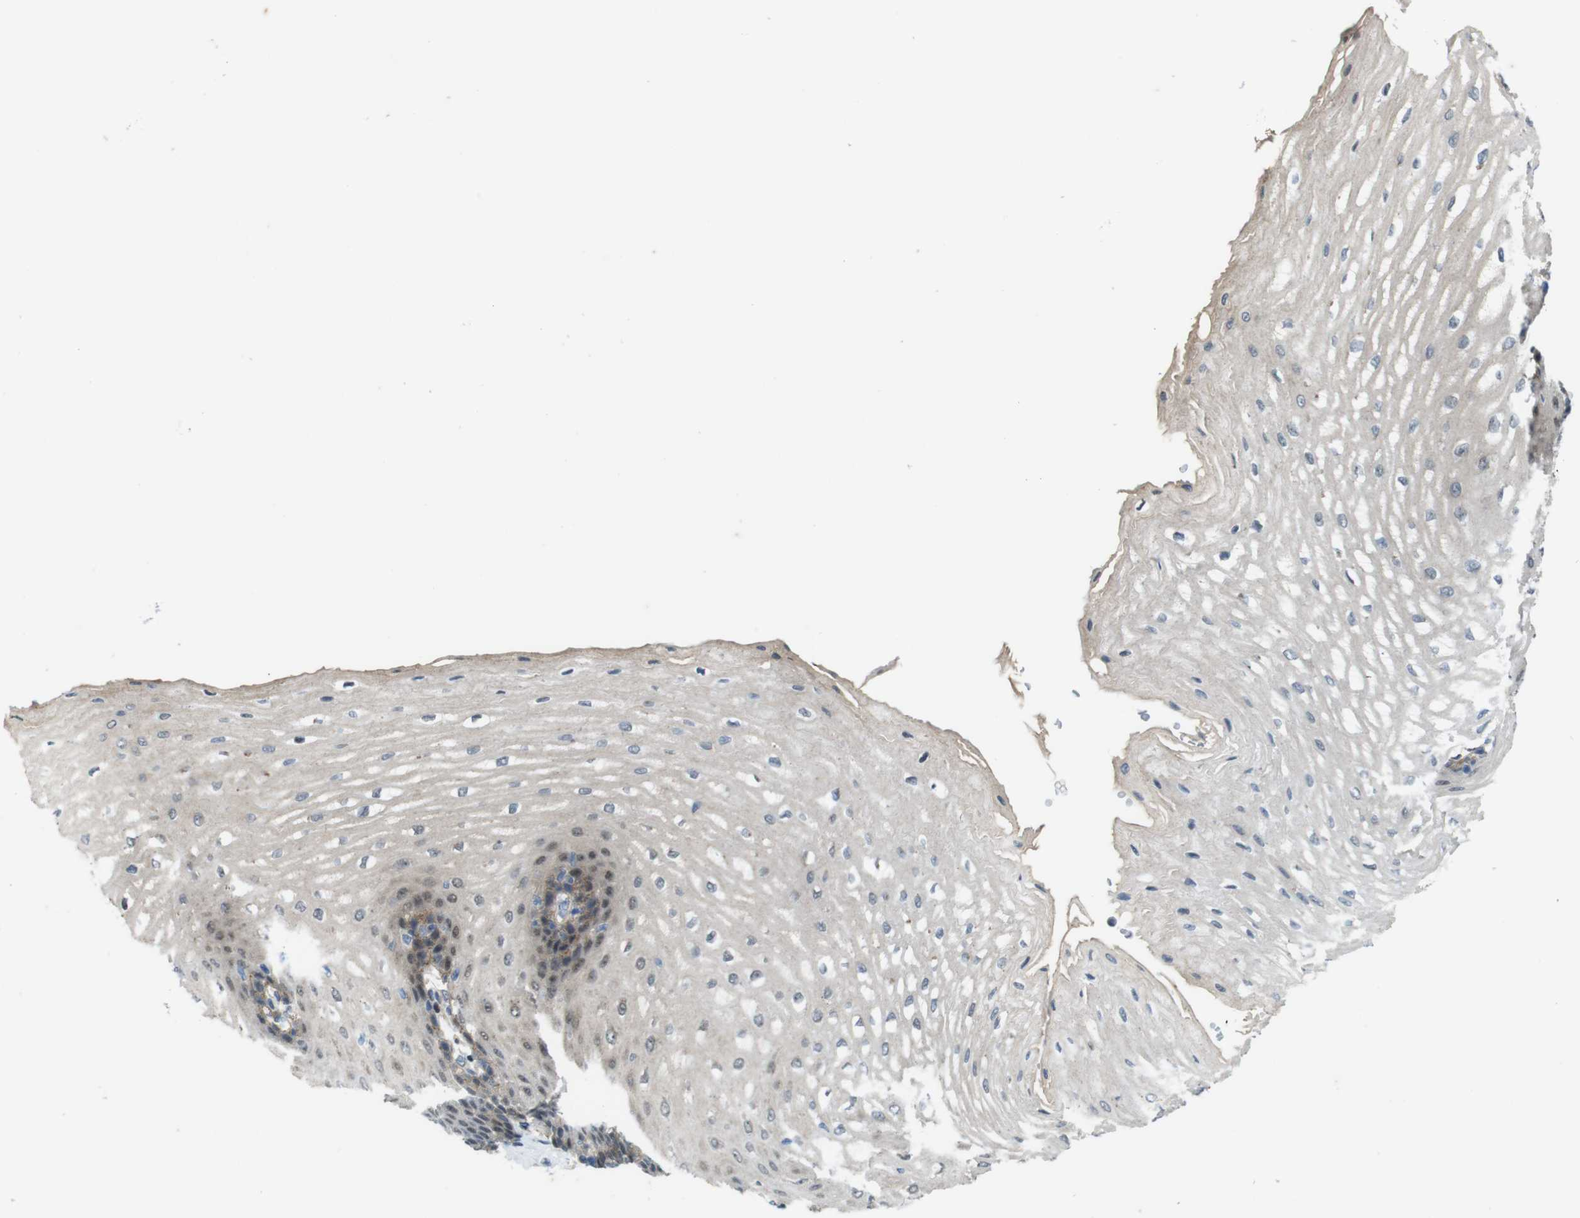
{"staining": {"intensity": "moderate", "quantity": "25%-75%", "location": "nuclear"}, "tissue": "esophagus", "cell_type": "Squamous epithelial cells", "image_type": "normal", "snomed": [{"axis": "morphology", "description": "Normal tissue, NOS"}, {"axis": "topography", "description": "Esophagus"}], "caption": "Immunohistochemical staining of benign esophagus displays medium levels of moderate nuclear staining in about 25%-75% of squamous epithelial cells.", "gene": "SKI", "patient": {"sex": "male", "age": 54}}